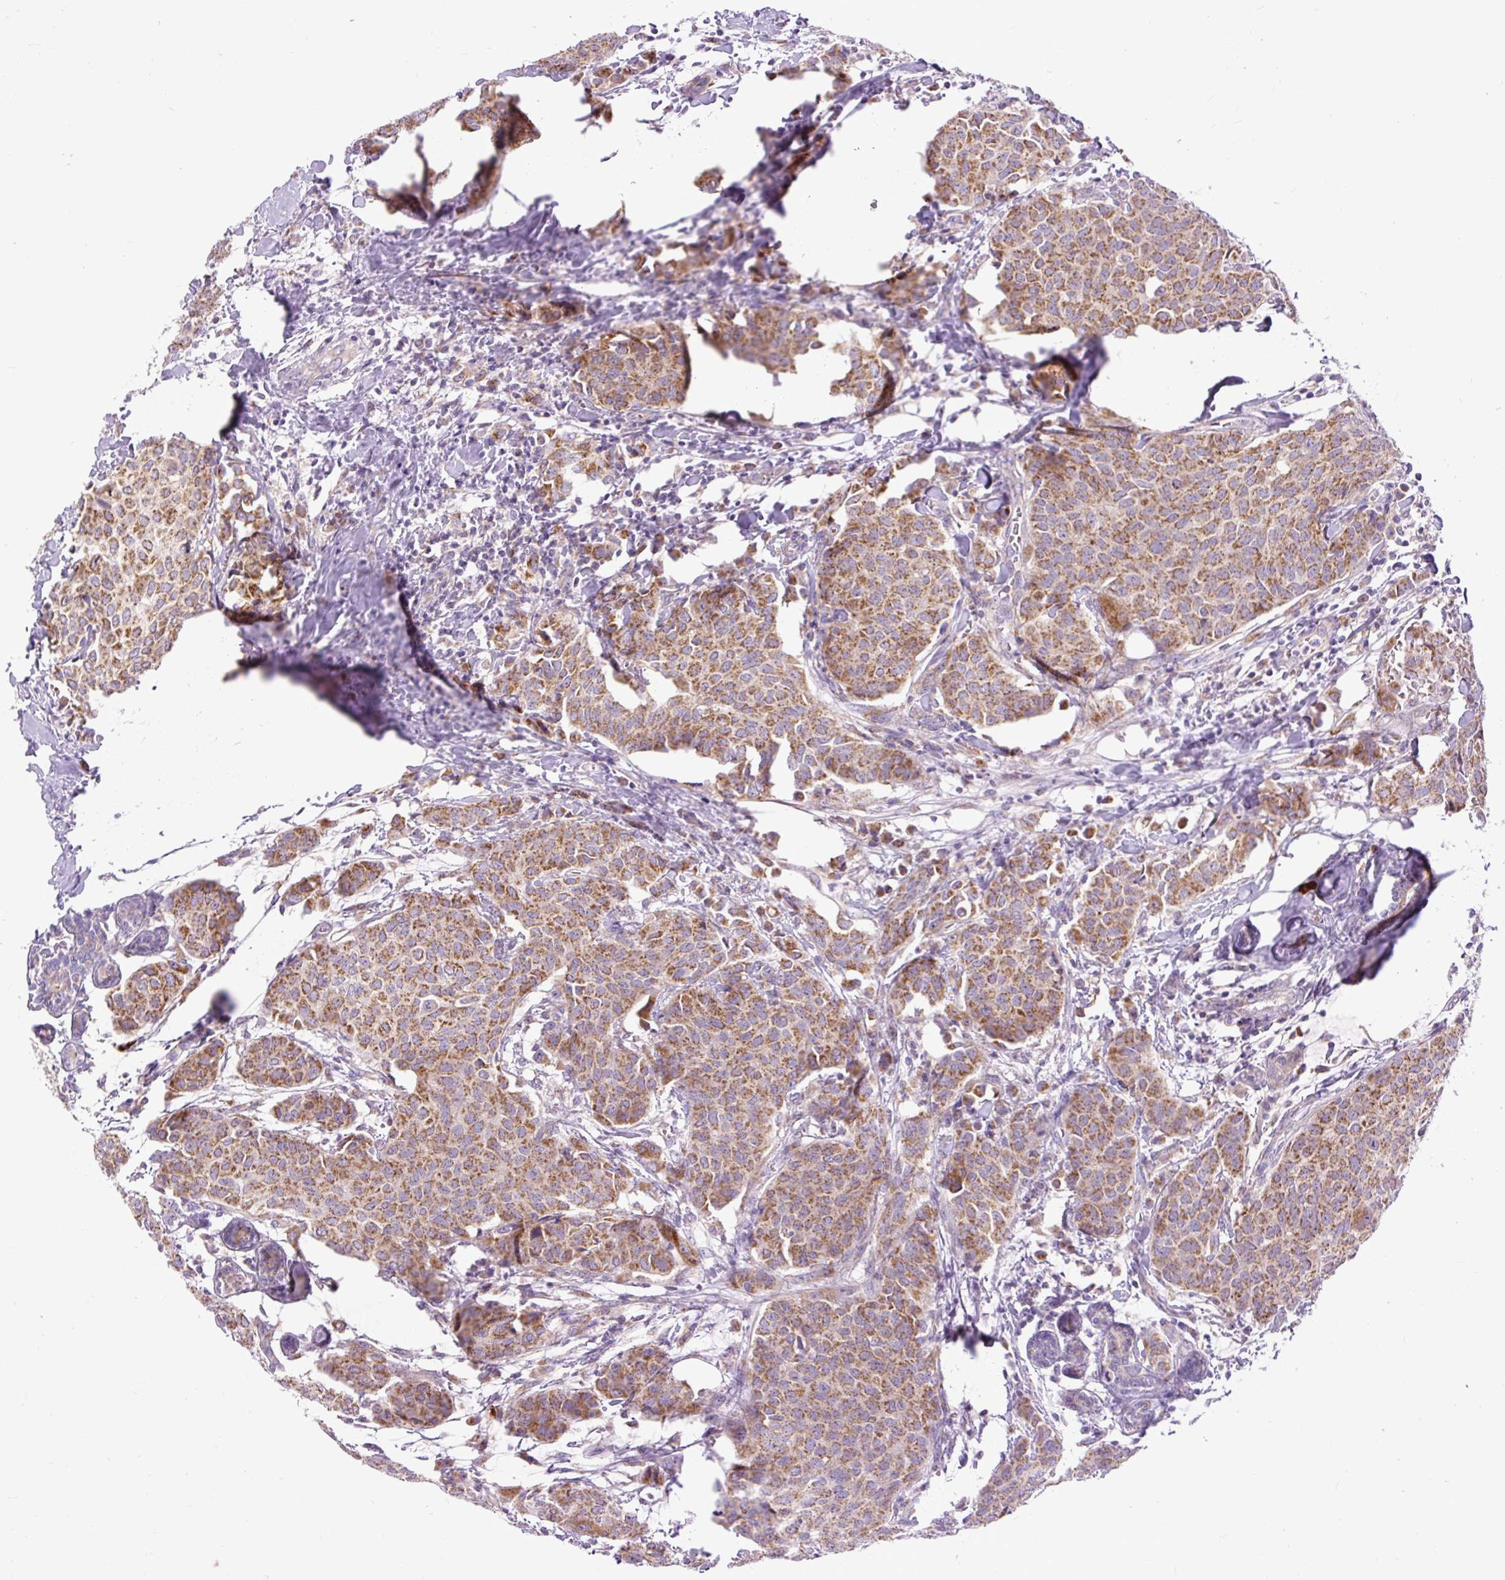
{"staining": {"intensity": "moderate", "quantity": ">75%", "location": "cytoplasmic/membranous"}, "tissue": "breast cancer", "cell_type": "Tumor cells", "image_type": "cancer", "snomed": [{"axis": "morphology", "description": "Duct carcinoma"}, {"axis": "topography", "description": "Breast"}], "caption": "This photomicrograph demonstrates breast invasive ductal carcinoma stained with immunohistochemistry to label a protein in brown. The cytoplasmic/membranous of tumor cells show moderate positivity for the protein. Nuclei are counter-stained blue.", "gene": "TM2D3", "patient": {"sex": "female", "age": 47}}